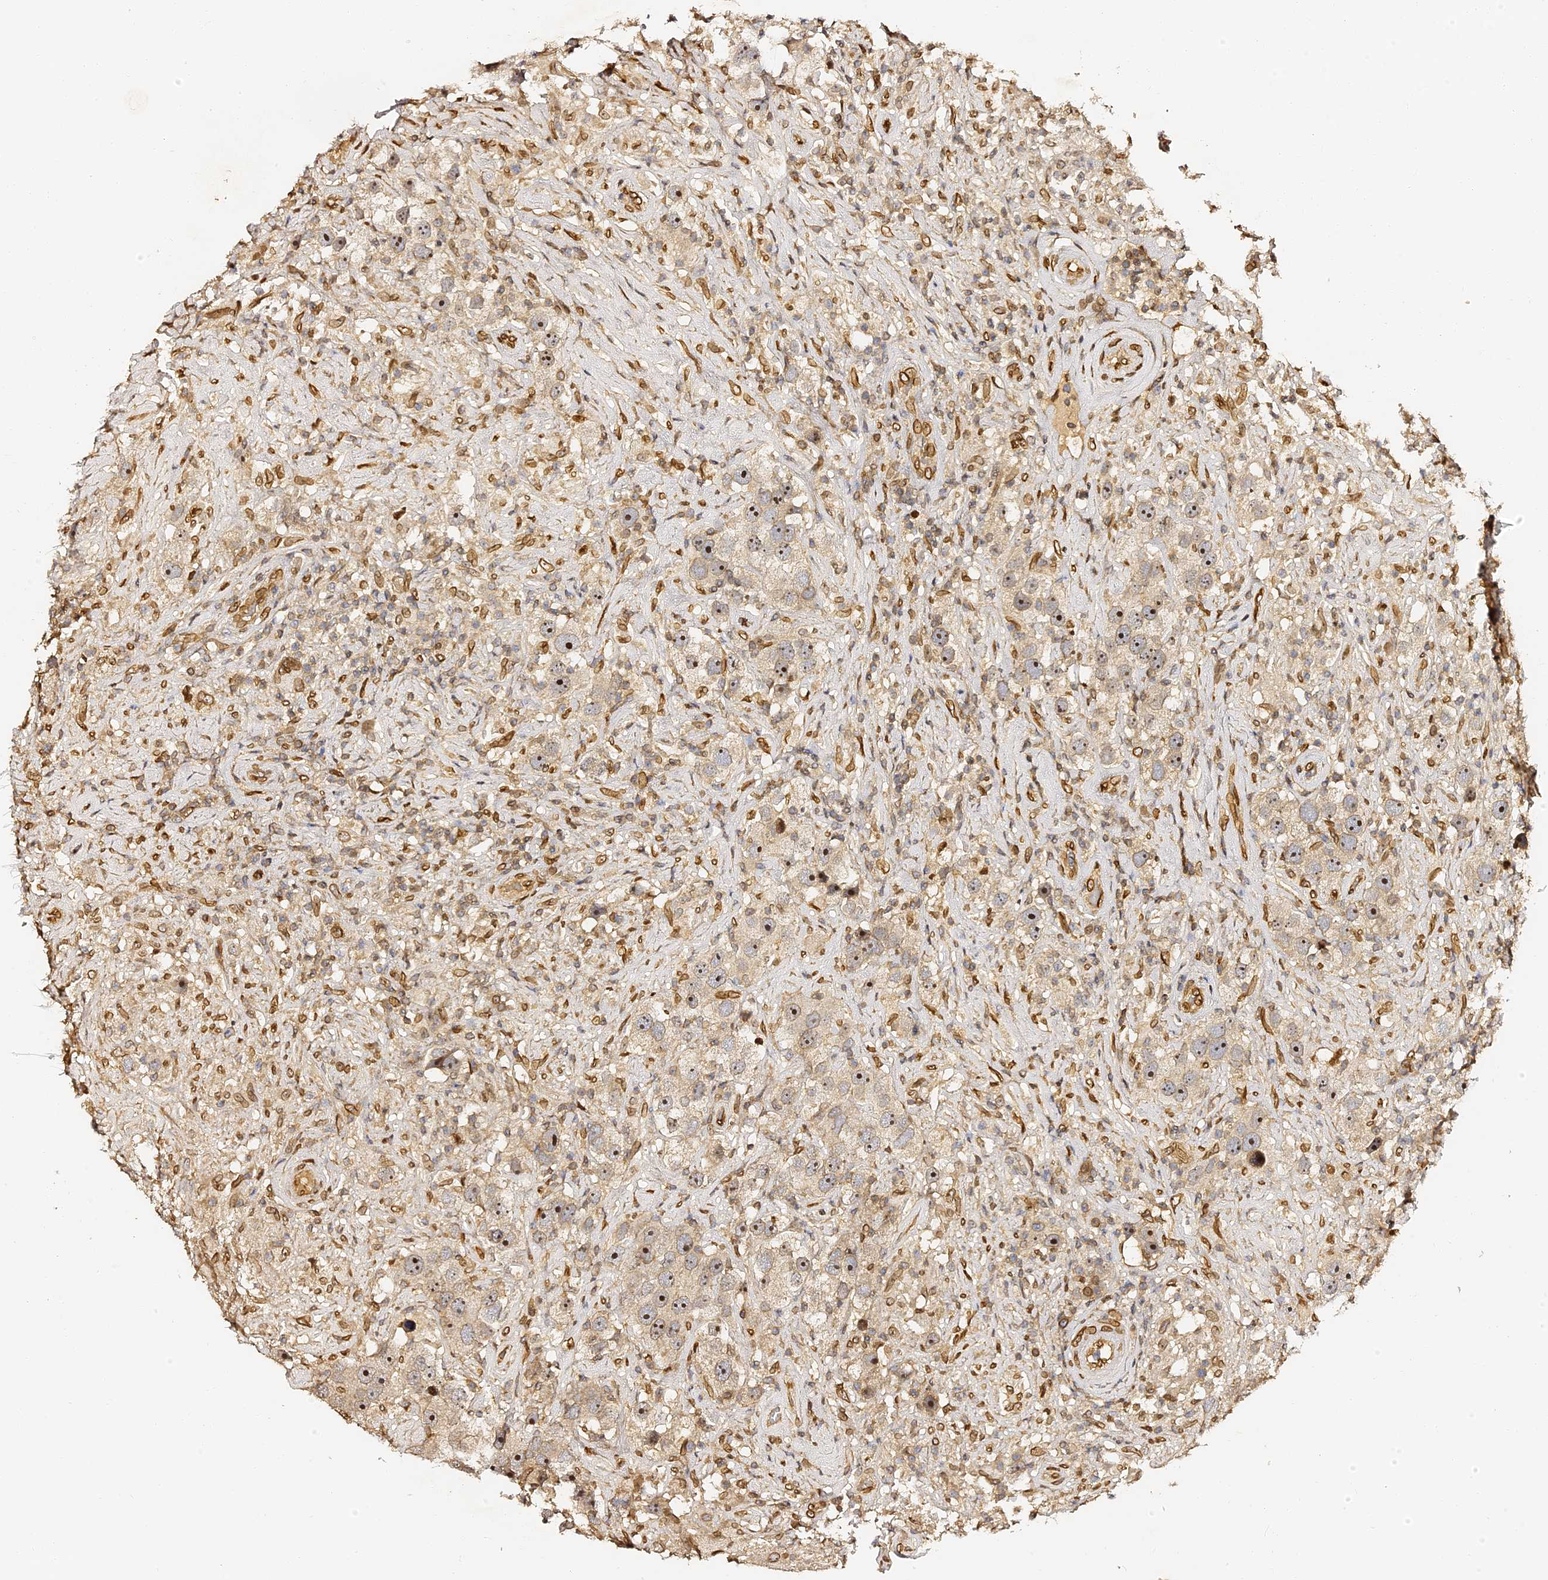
{"staining": {"intensity": "moderate", "quantity": "25%-75%", "location": "nuclear"}, "tissue": "testis cancer", "cell_type": "Tumor cells", "image_type": "cancer", "snomed": [{"axis": "morphology", "description": "Seminoma, NOS"}, {"axis": "topography", "description": "Testis"}], "caption": "IHC of testis cancer demonstrates medium levels of moderate nuclear positivity in approximately 25%-75% of tumor cells.", "gene": "ANAPC5", "patient": {"sex": "male", "age": 49}}